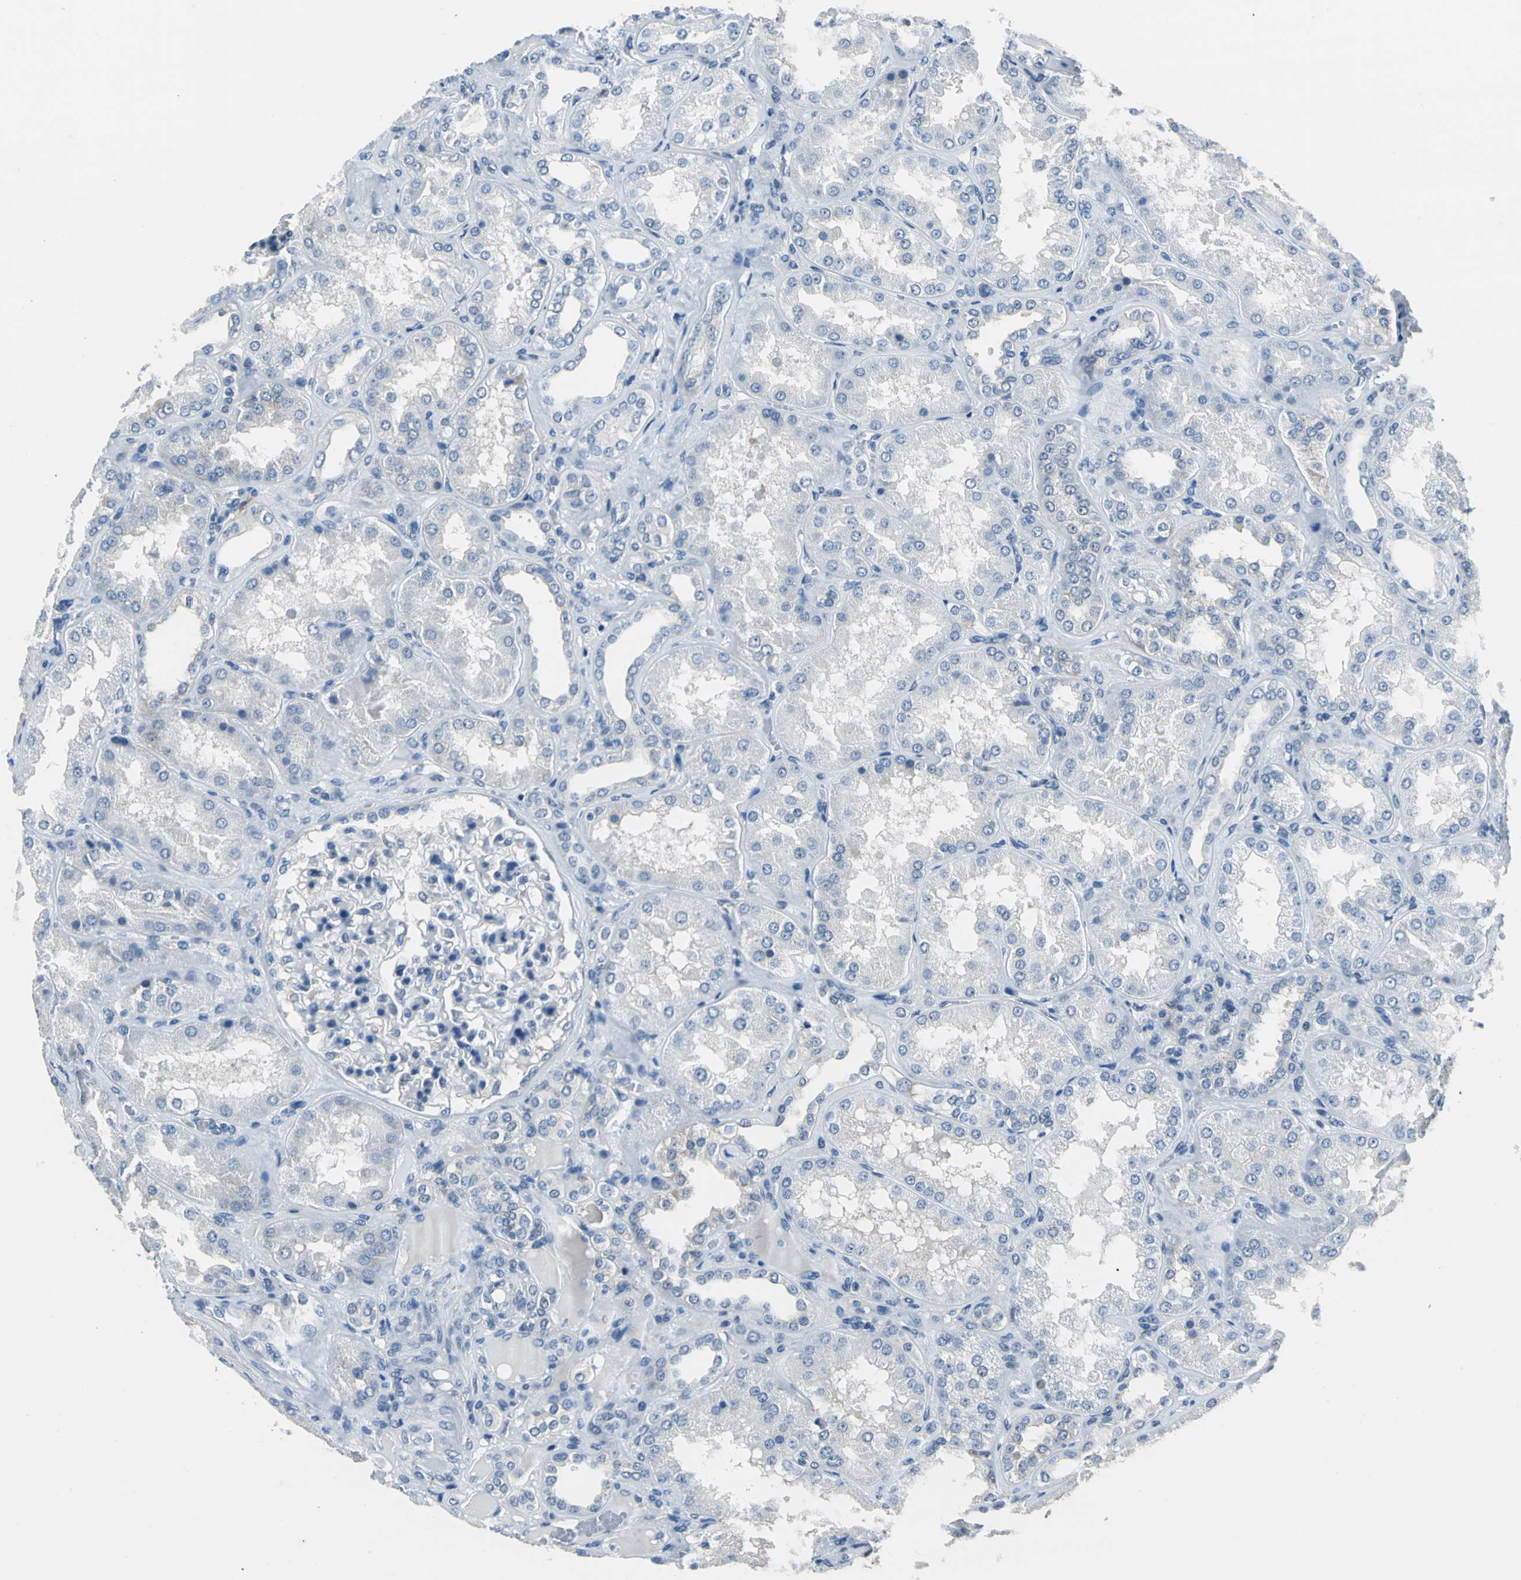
{"staining": {"intensity": "negative", "quantity": "none", "location": "none"}, "tissue": "kidney", "cell_type": "Cells in glomeruli", "image_type": "normal", "snomed": [{"axis": "morphology", "description": "Normal tissue, NOS"}, {"axis": "topography", "description": "Kidney"}], "caption": "Immunohistochemistry image of benign human kidney stained for a protein (brown), which shows no positivity in cells in glomeruli. (DAB IHC, high magnification).", "gene": "ZNF415", "patient": {"sex": "female", "age": 56}}